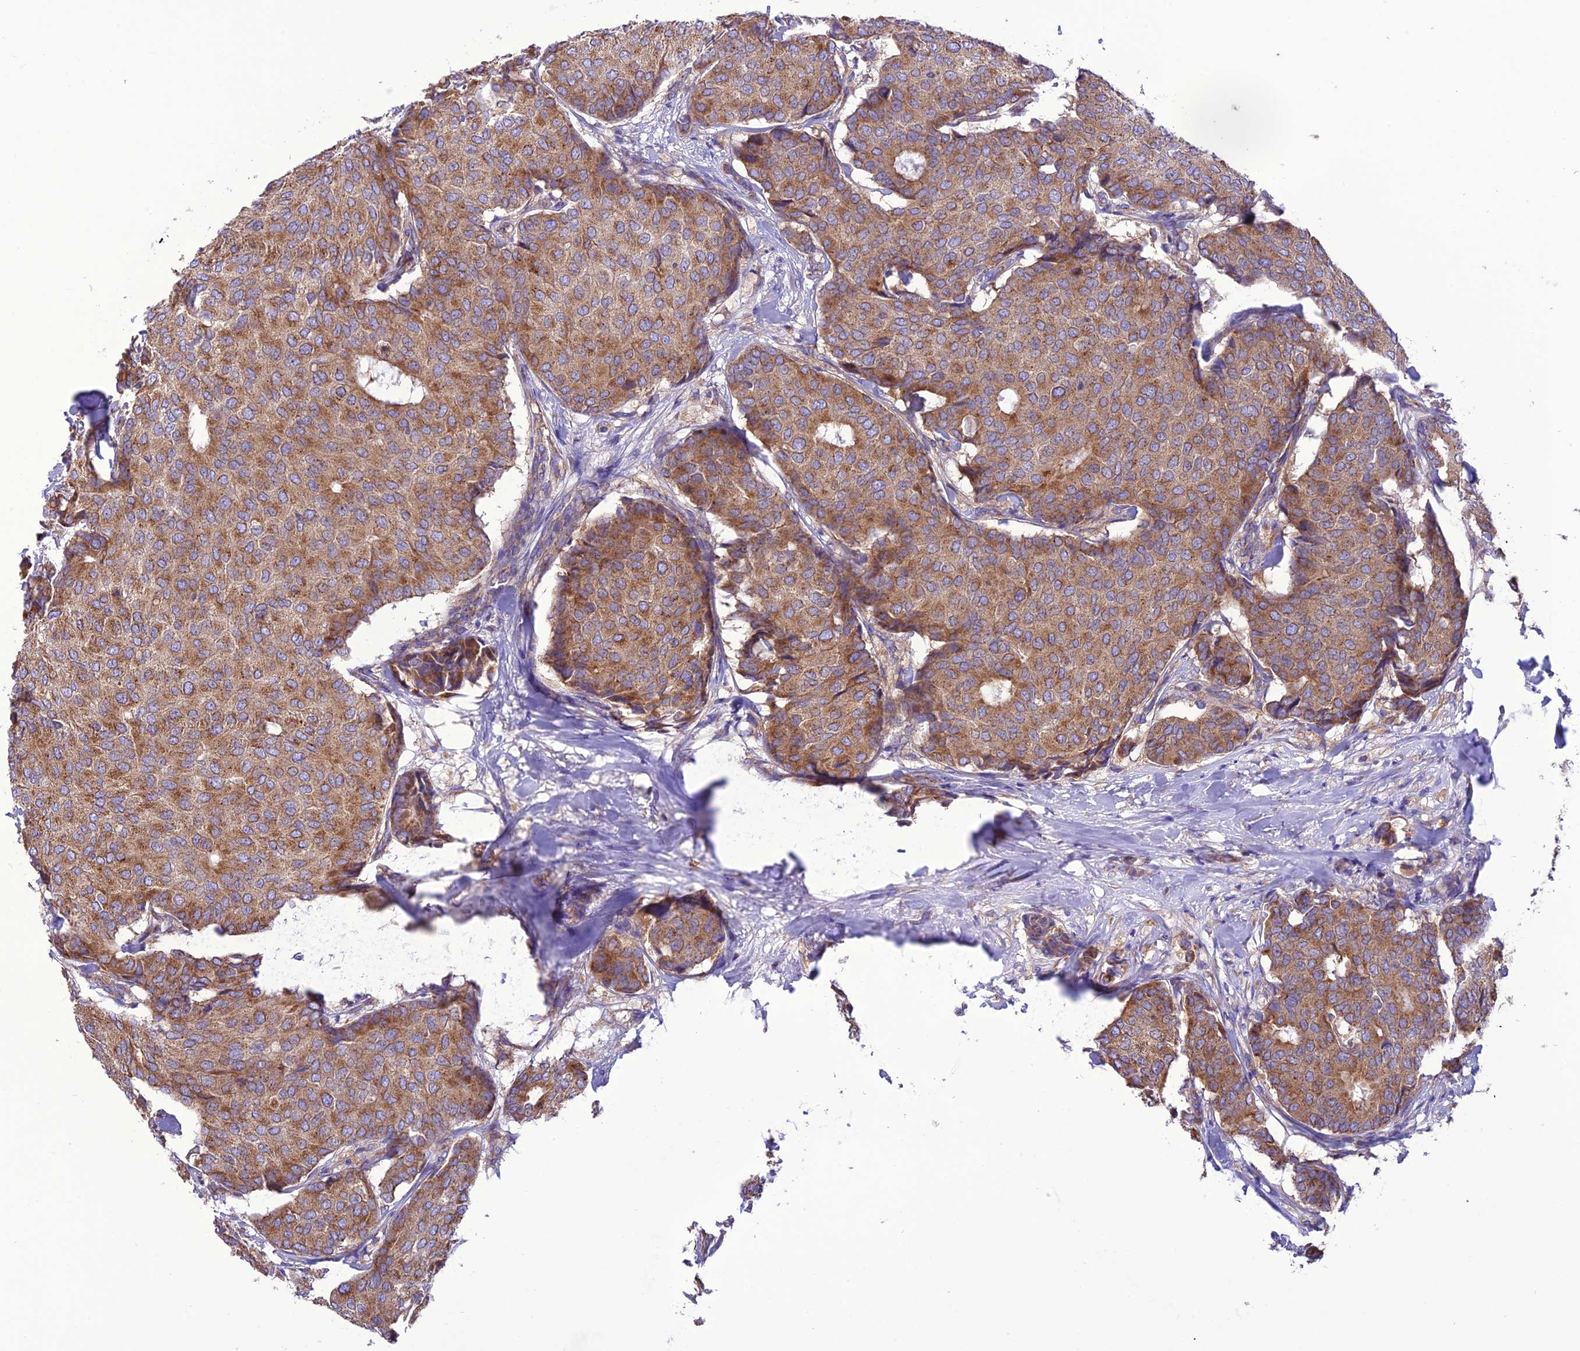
{"staining": {"intensity": "moderate", "quantity": ">75%", "location": "cytoplasmic/membranous"}, "tissue": "breast cancer", "cell_type": "Tumor cells", "image_type": "cancer", "snomed": [{"axis": "morphology", "description": "Duct carcinoma"}, {"axis": "topography", "description": "Breast"}], "caption": "Human breast cancer stained with a brown dye exhibits moderate cytoplasmic/membranous positive positivity in about >75% of tumor cells.", "gene": "MAP3K12", "patient": {"sex": "female", "age": 75}}